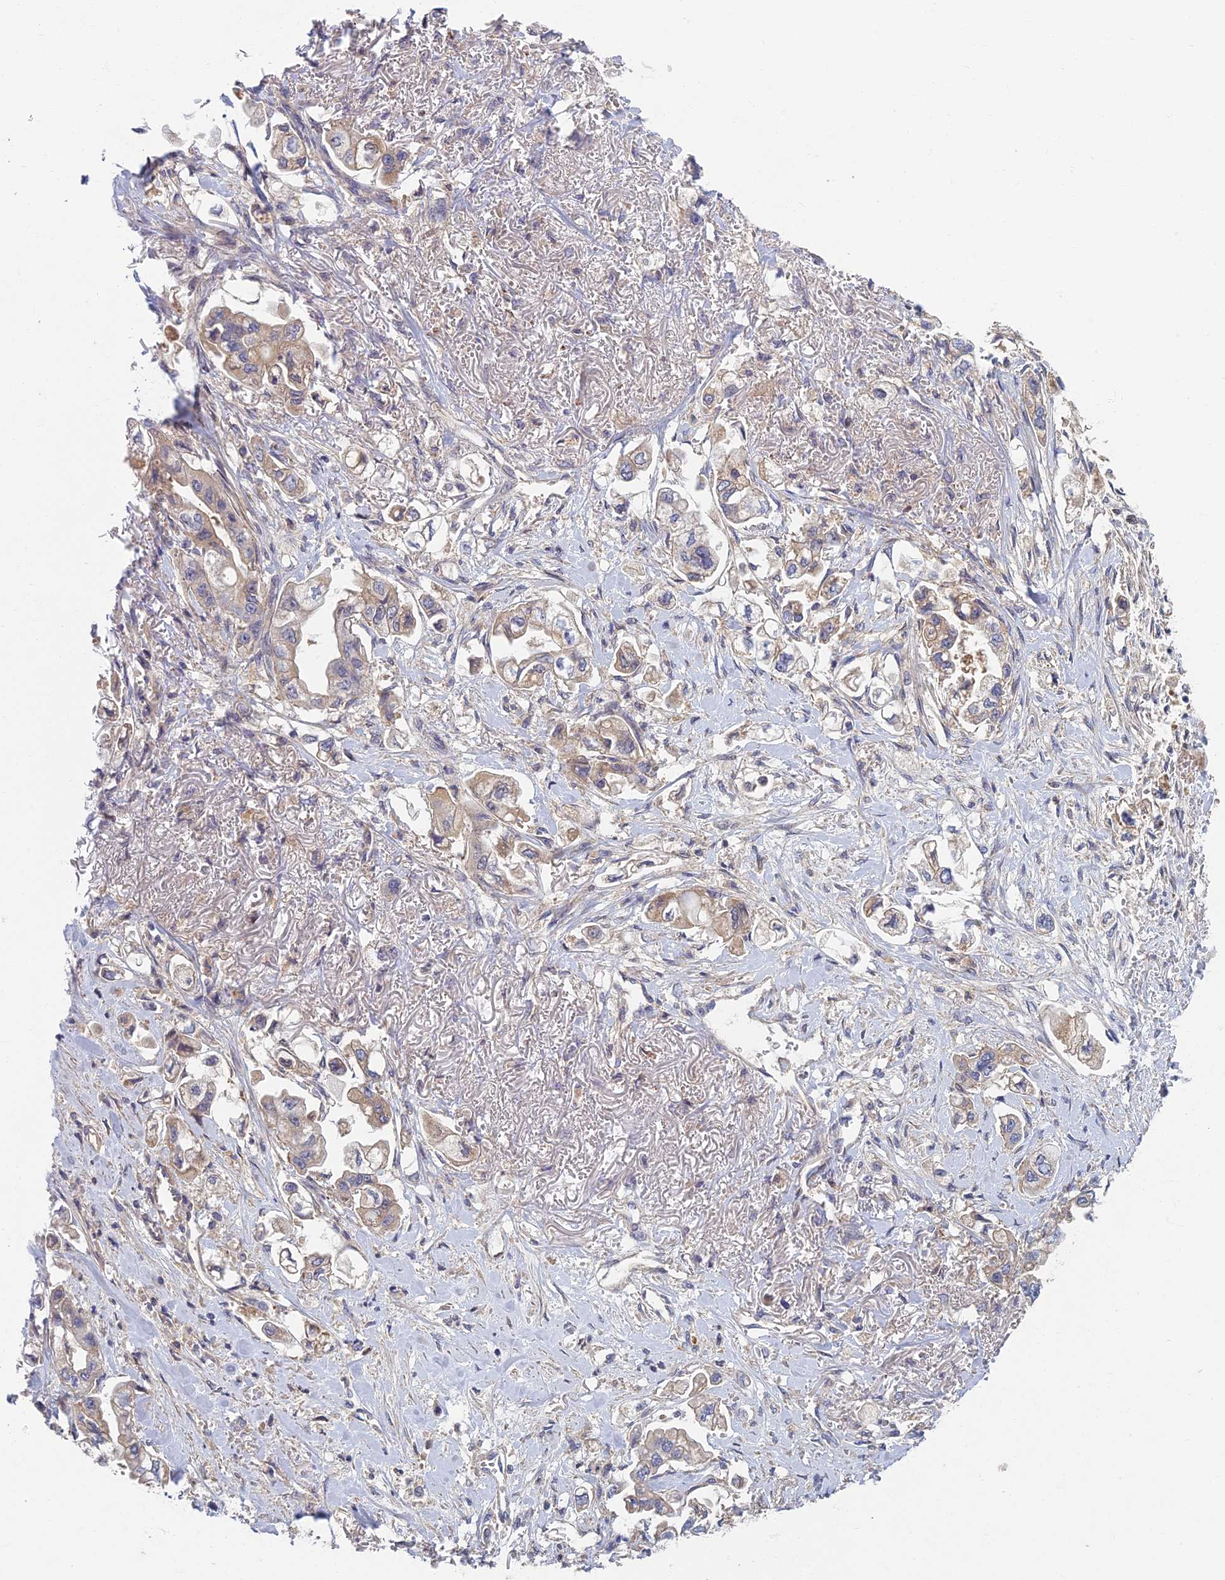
{"staining": {"intensity": "weak", "quantity": "25%-75%", "location": "cytoplasmic/membranous"}, "tissue": "stomach cancer", "cell_type": "Tumor cells", "image_type": "cancer", "snomed": [{"axis": "morphology", "description": "Adenocarcinoma, NOS"}, {"axis": "topography", "description": "Stomach"}], "caption": "Approximately 25%-75% of tumor cells in stomach cancer show weak cytoplasmic/membranous protein expression as visualized by brown immunohistochemical staining.", "gene": "SOGA1", "patient": {"sex": "male", "age": 62}}